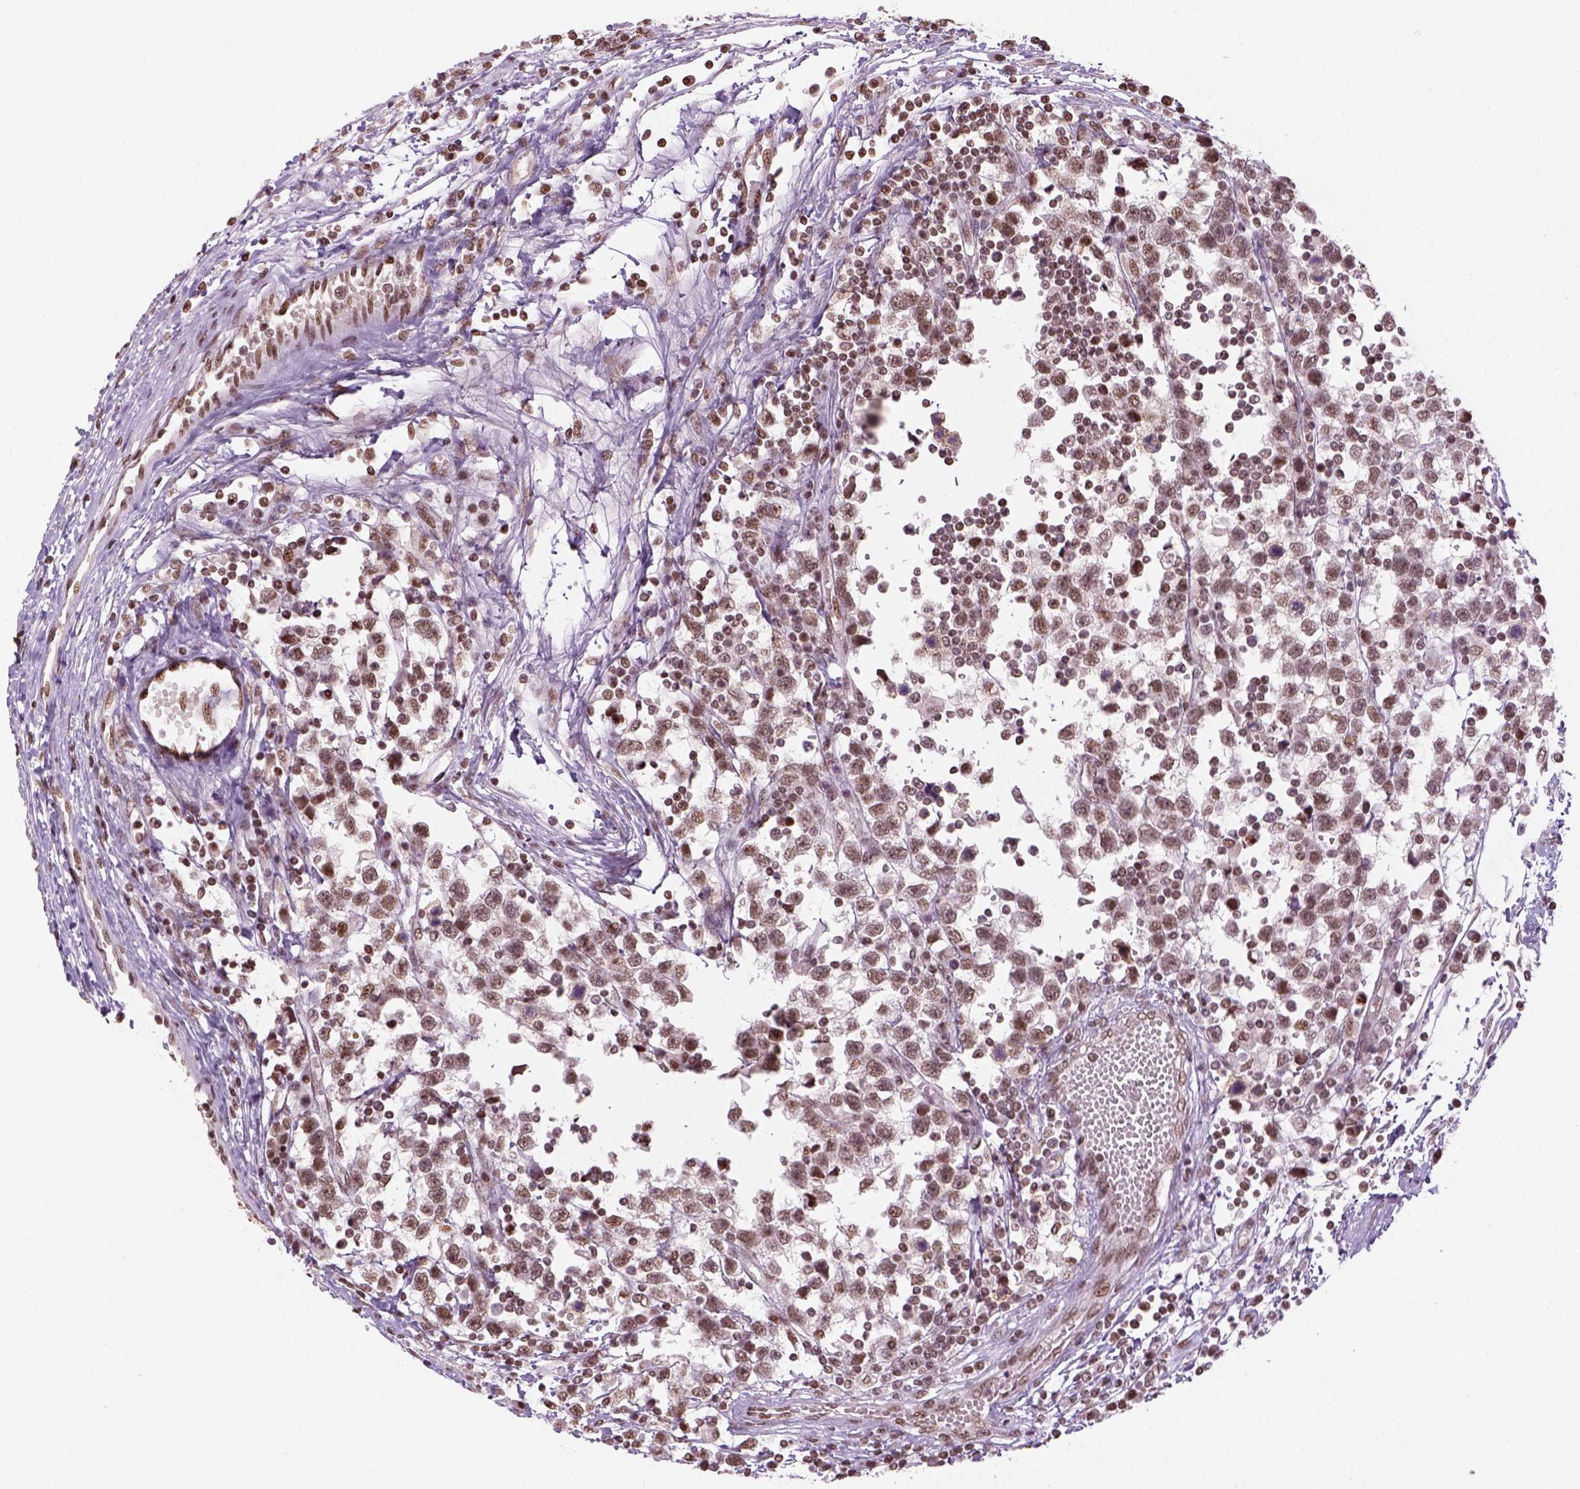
{"staining": {"intensity": "moderate", "quantity": ">75%", "location": "nuclear"}, "tissue": "testis cancer", "cell_type": "Tumor cells", "image_type": "cancer", "snomed": [{"axis": "morphology", "description": "Seminoma, NOS"}, {"axis": "topography", "description": "Testis"}], "caption": "Brown immunohistochemical staining in testis seminoma exhibits moderate nuclear positivity in about >75% of tumor cells. Using DAB (3,3'-diaminobenzidine) (brown) and hematoxylin (blue) stains, captured at high magnification using brightfield microscopy.", "gene": "GOT1", "patient": {"sex": "male", "age": 34}}